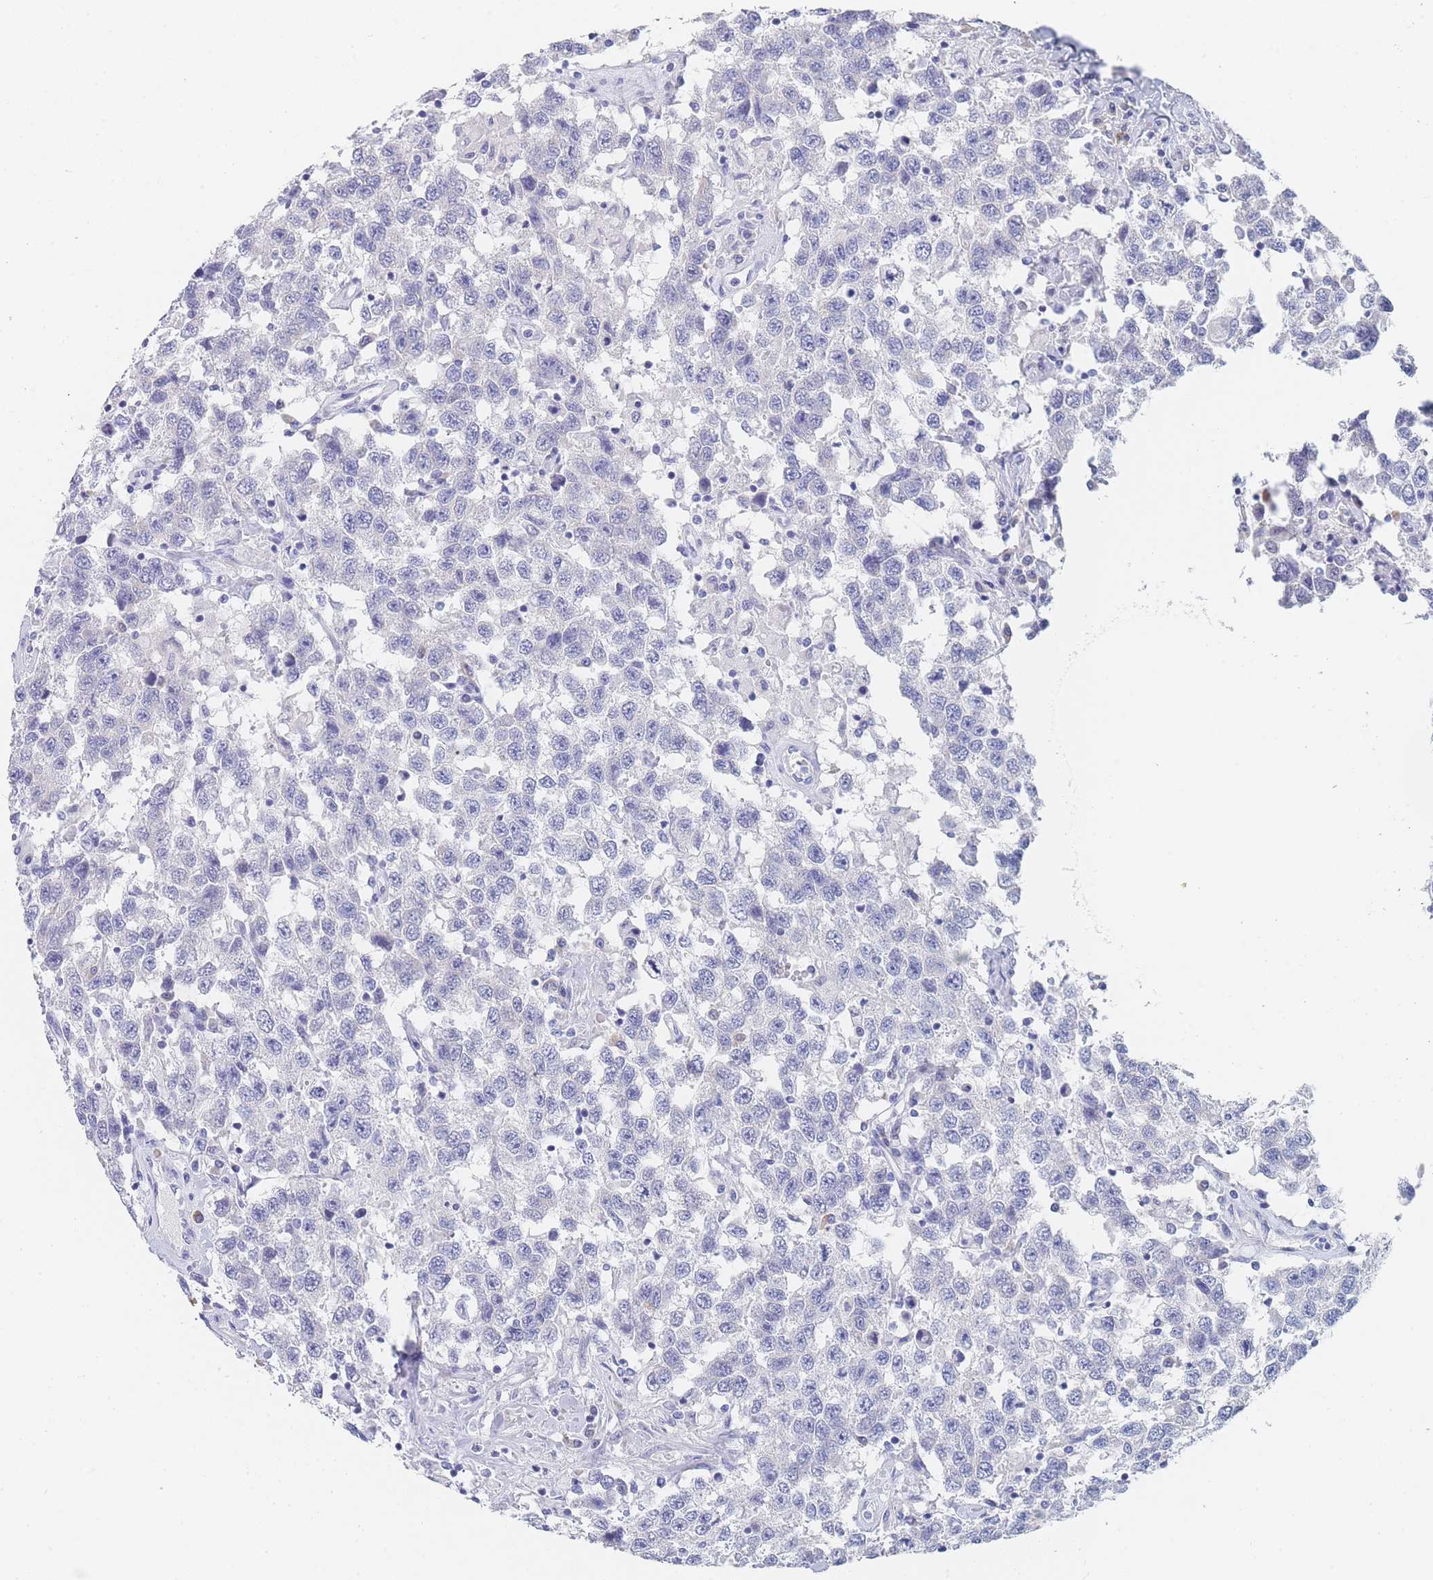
{"staining": {"intensity": "negative", "quantity": "none", "location": "none"}, "tissue": "testis cancer", "cell_type": "Tumor cells", "image_type": "cancer", "snomed": [{"axis": "morphology", "description": "Seminoma, NOS"}, {"axis": "topography", "description": "Testis"}], "caption": "IHC photomicrograph of neoplastic tissue: human seminoma (testis) stained with DAB reveals no significant protein staining in tumor cells.", "gene": "SLC25A35", "patient": {"sex": "male", "age": 41}}